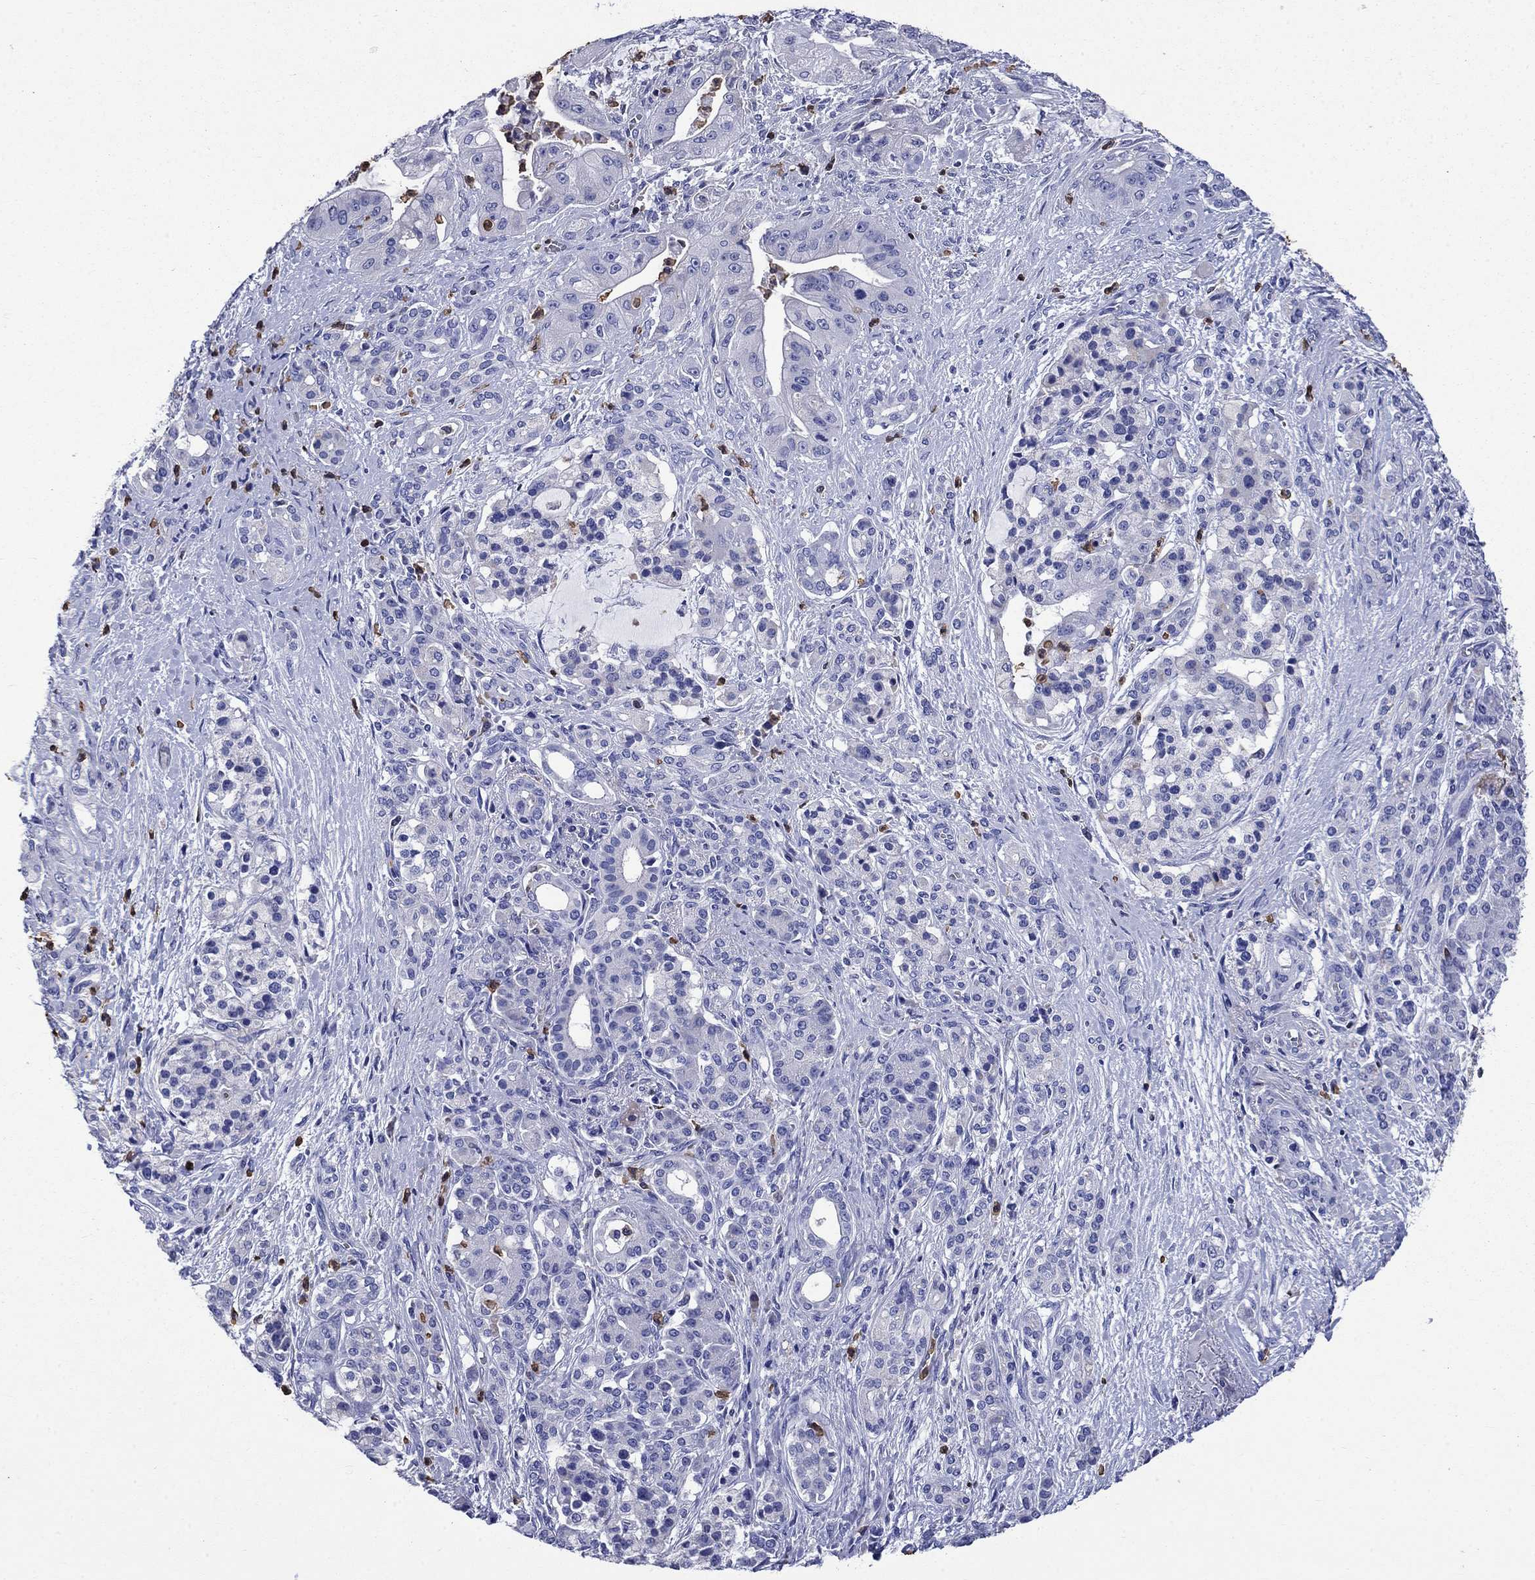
{"staining": {"intensity": "negative", "quantity": "none", "location": "none"}, "tissue": "pancreatic cancer", "cell_type": "Tumor cells", "image_type": "cancer", "snomed": [{"axis": "morphology", "description": "Normal tissue, NOS"}, {"axis": "morphology", "description": "Inflammation, NOS"}, {"axis": "morphology", "description": "Adenocarcinoma, NOS"}, {"axis": "topography", "description": "Pancreas"}], "caption": "A micrograph of human adenocarcinoma (pancreatic) is negative for staining in tumor cells.", "gene": "TFR2", "patient": {"sex": "male", "age": 57}}